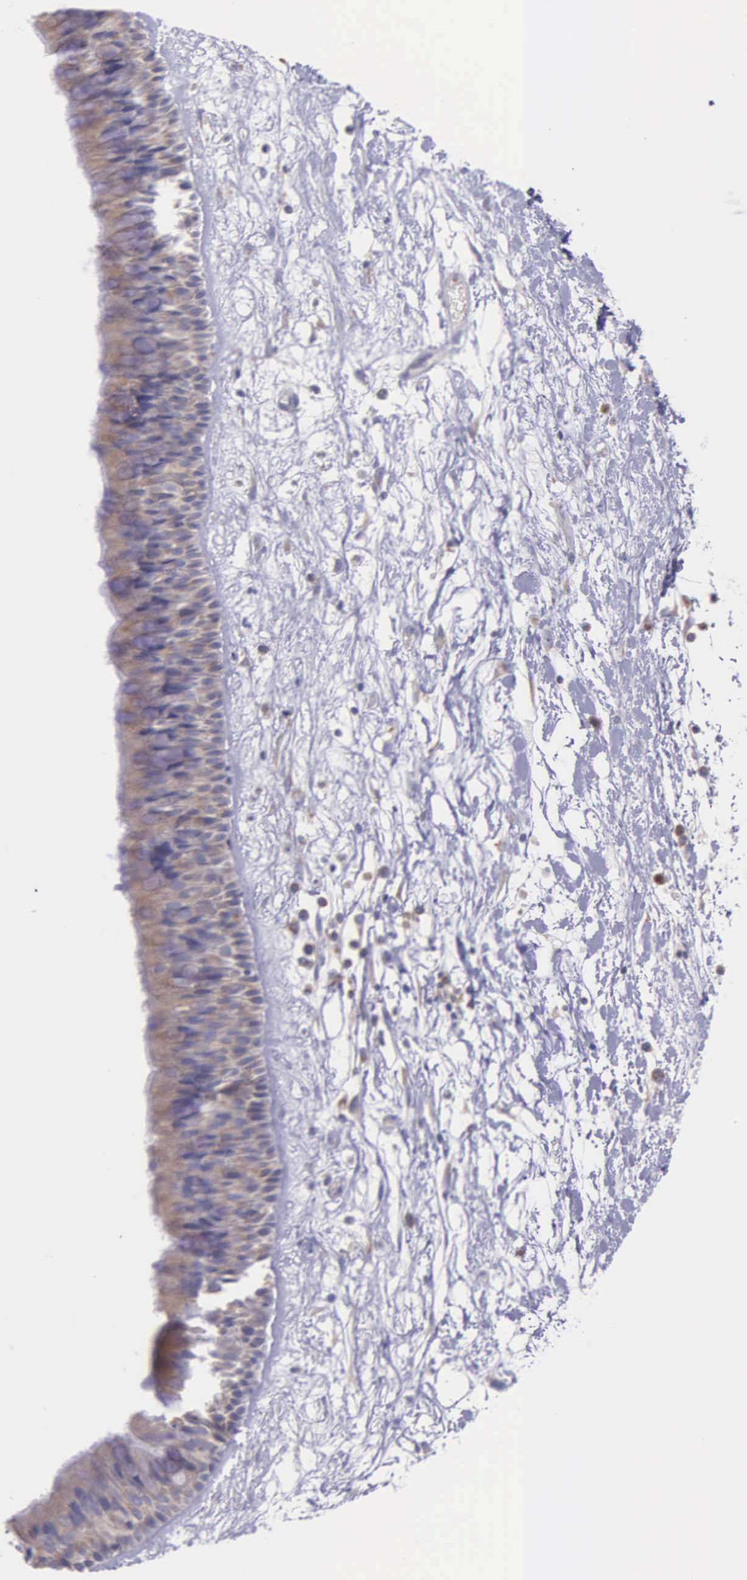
{"staining": {"intensity": "moderate", "quantity": ">75%", "location": "cytoplasmic/membranous"}, "tissue": "nasopharynx", "cell_type": "Respiratory epithelial cells", "image_type": "normal", "snomed": [{"axis": "morphology", "description": "Normal tissue, NOS"}, {"axis": "topography", "description": "Nasopharynx"}], "caption": "DAB immunohistochemical staining of unremarkable nasopharynx shows moderate cytoplasmic/membranous protein staining in approximately >75% of respiratory epithelial cells.", "gene": "CTAGE15", "patient": {"sex": "male", "age": 13}}